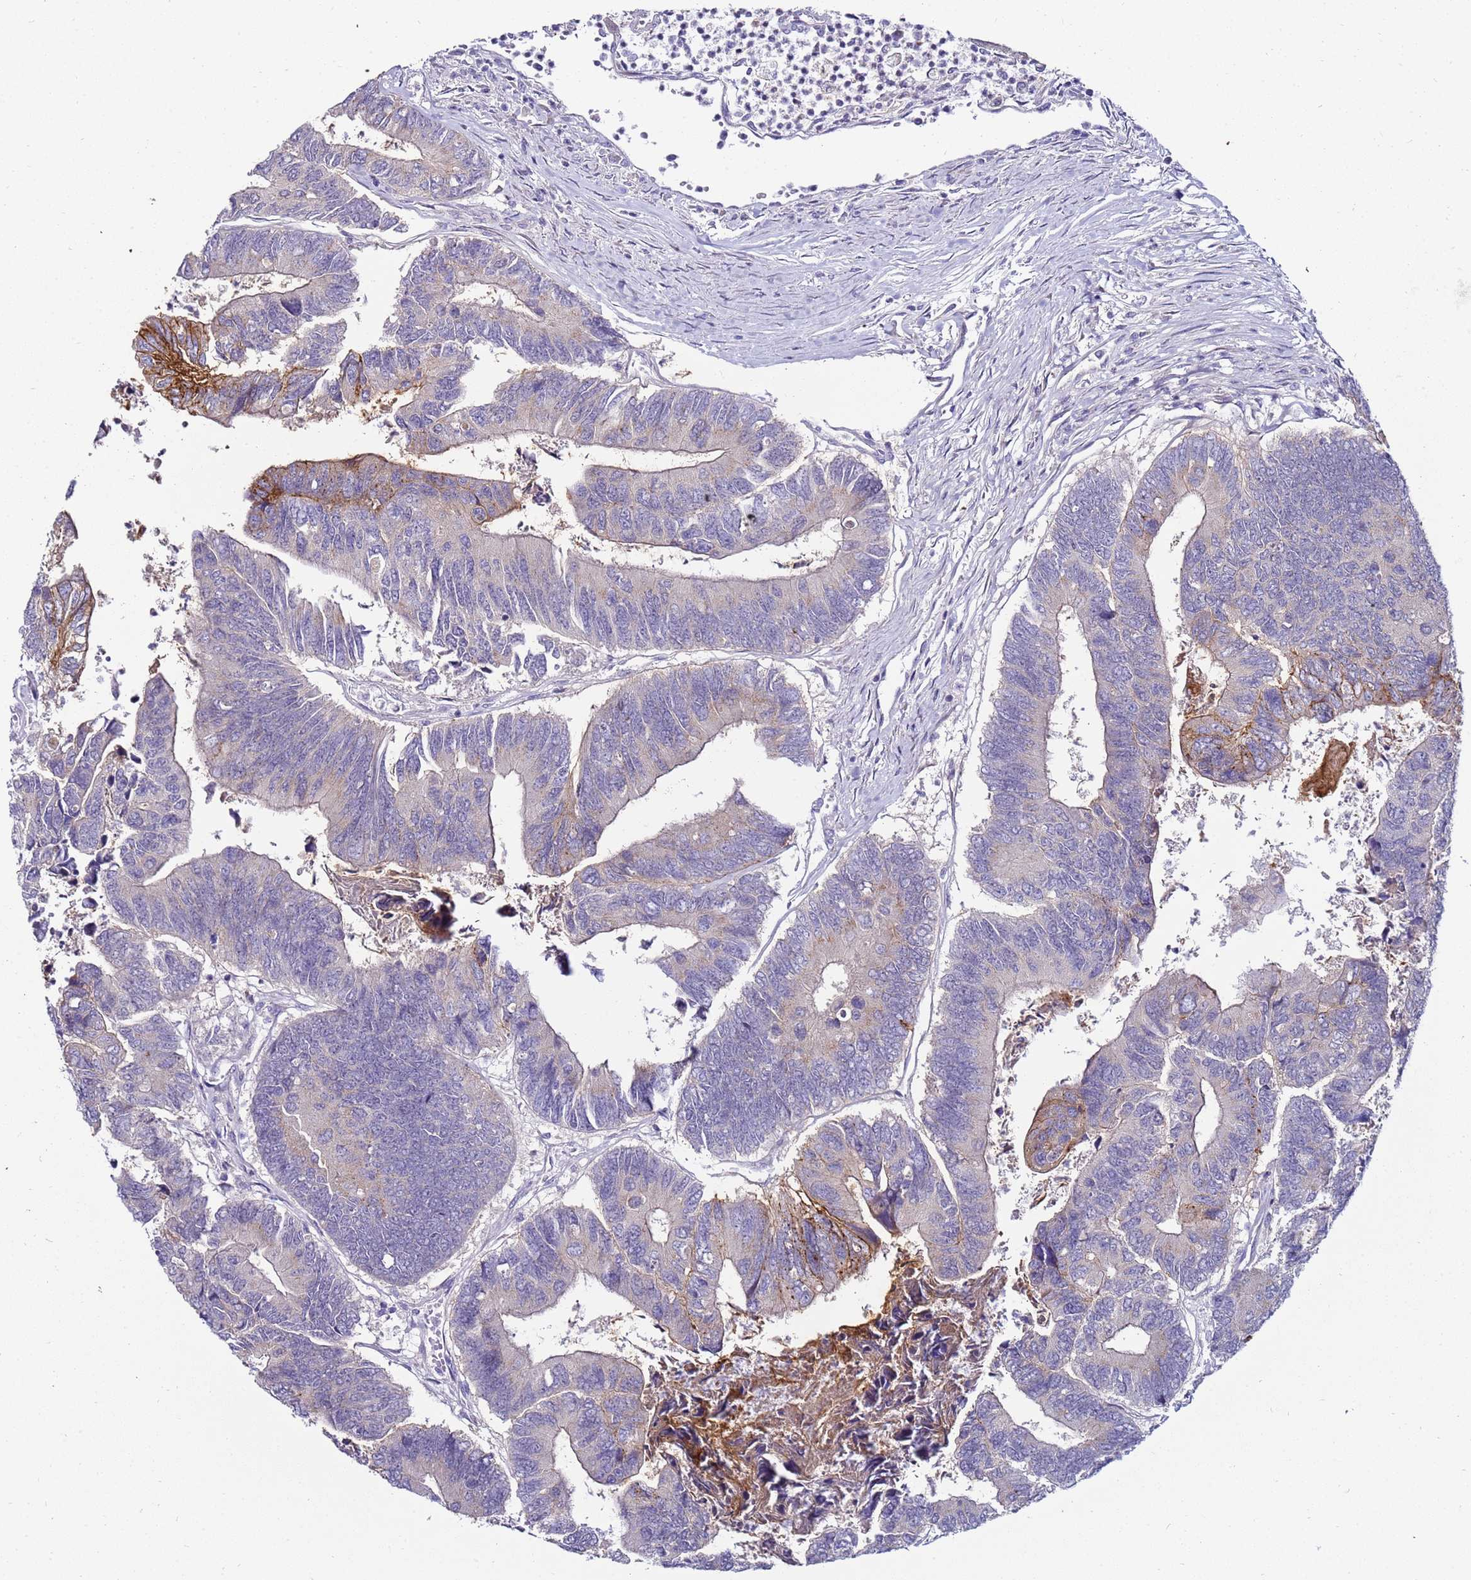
{"staining": {"intensity": "moderate", "quantity": "<25%", "location": "cytoplasmic/membranous"}, "tissue": "colorectal cancer", "cell_type": "Tumor cells", "image_type": "cancer", "snomed": [{"axis": "morphology", "description": "Adenocarcinoma, NOS"}, {"axis": "topography", "description": "Colon"}], "caption": "Immunohistochemistry (DAB (3,3'-diaminobenzidine)) staining of colorectal cancer (adenocarcinoma) exhibits moderate cytoplasmic/membranous protein expression in about <25% of tumor cells.", "gene": "GPN3", "patient": {"sex": "female", "age": 67}}